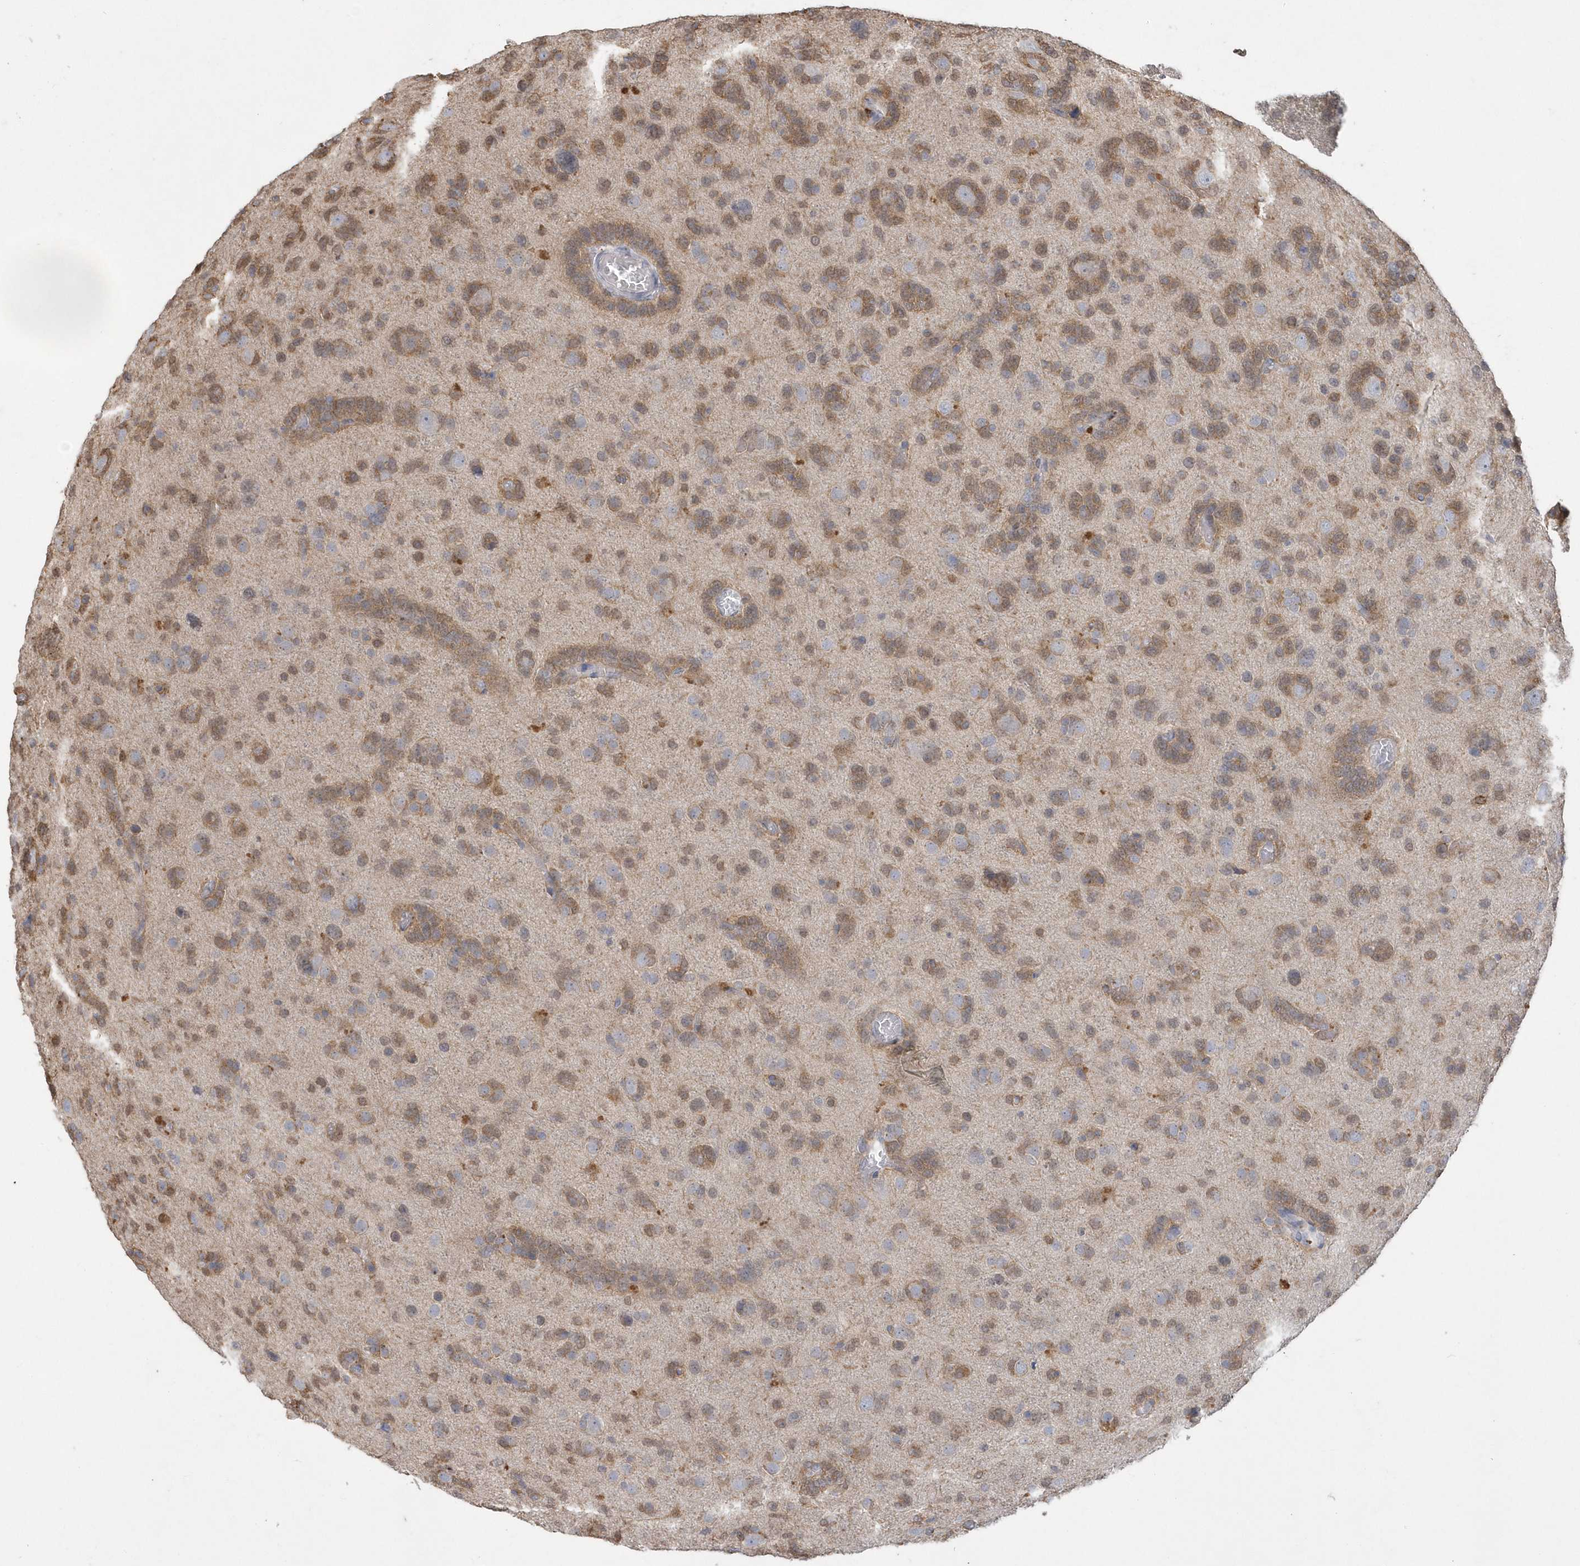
{"staining": {"intensity": "moderate", "quantity": ">75%", "location": "cytoplasmic/membranous"}, "tissue": "glioma", "cell_type": "Tumor cells", "image_type": "cancer", "snomed": [{"axis": "morphology", "description": "Glioma, malignant, High grade"}, {"axis": "topography", "description": "Brain"}], "caption": "A brown stain labels moderate cytoplasmic/membranous expression of a protein in human malignant glioma (high-grade) tumor cells.", "gene": "AKR7A2", "patient": {"sex": "female", "age": 59}}